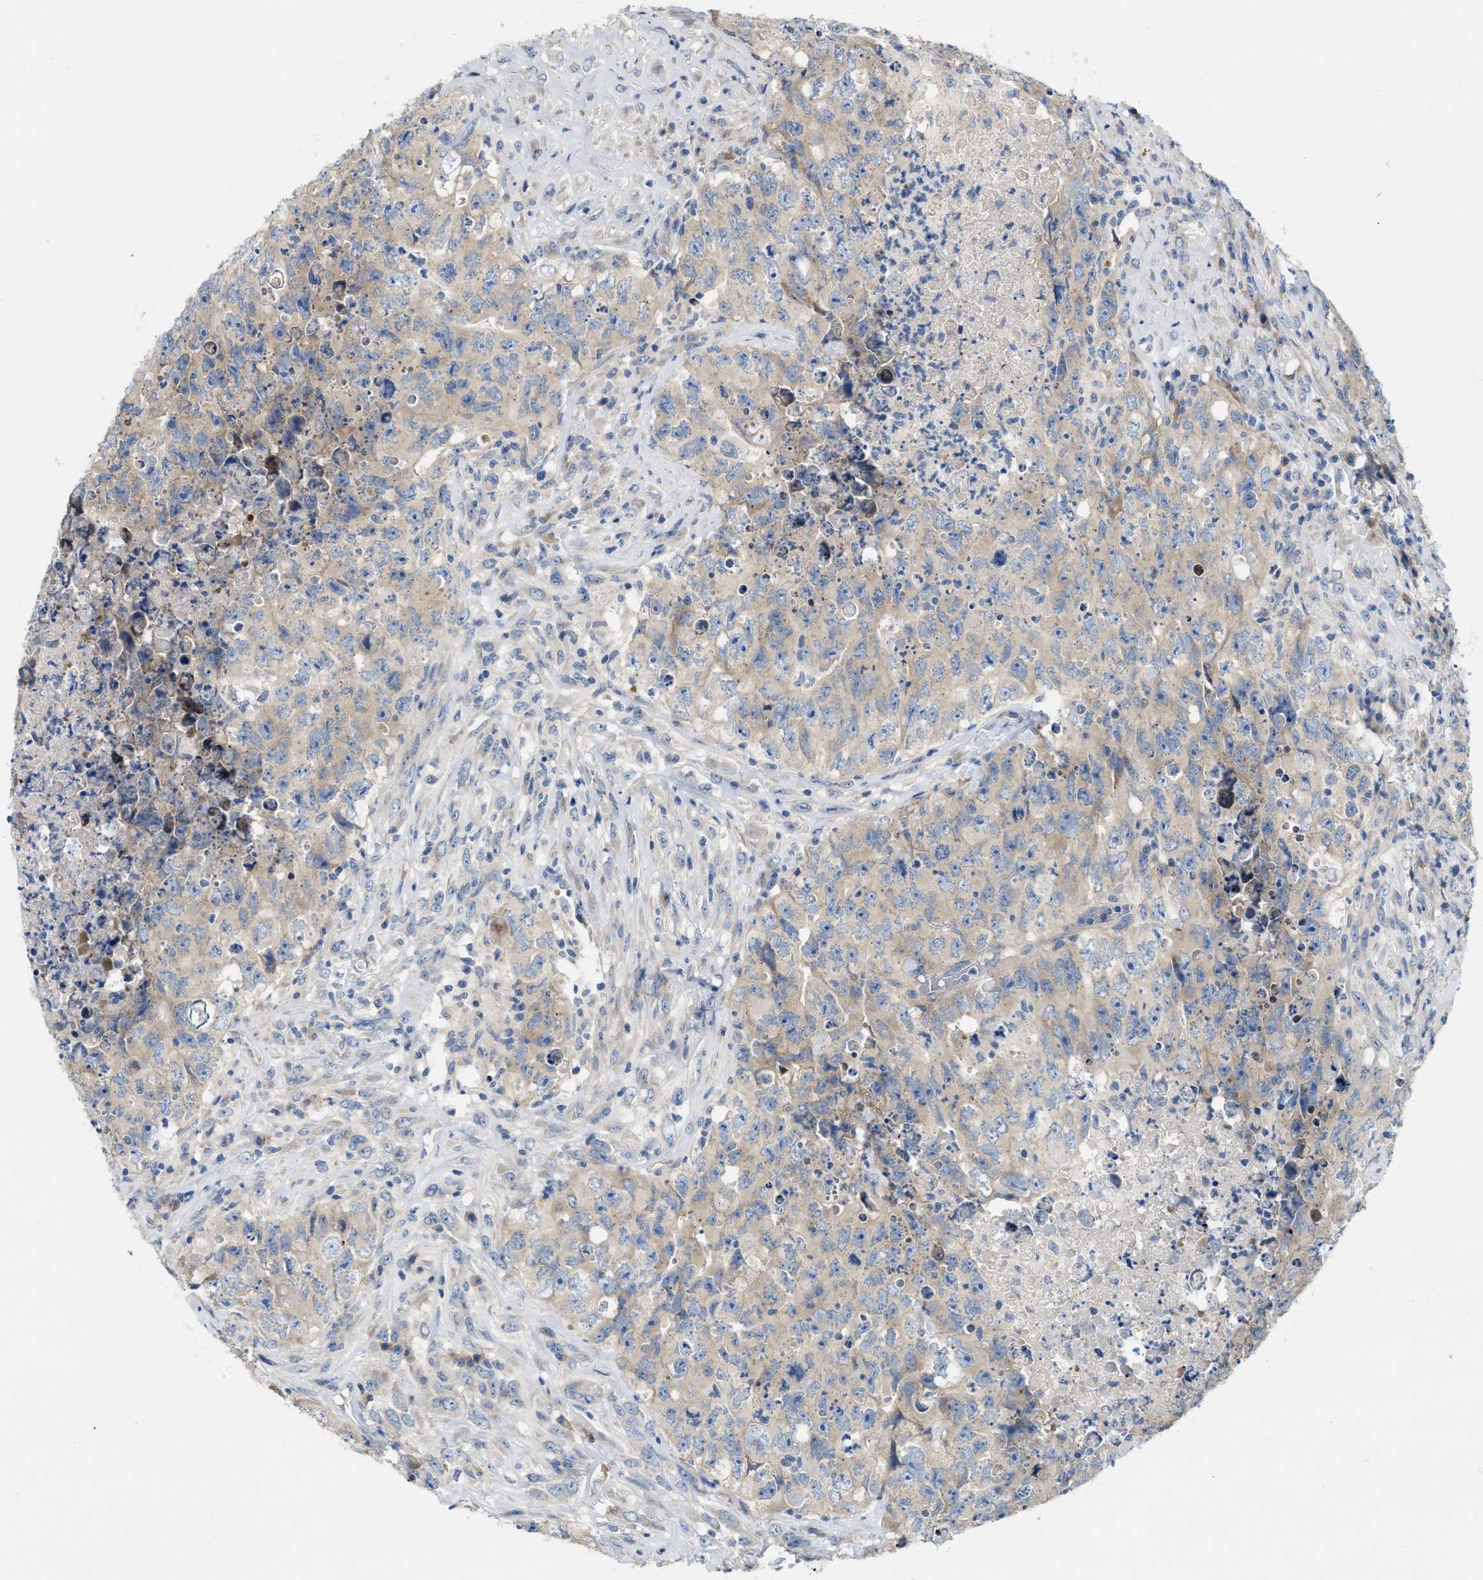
{"staining": {"intensity": "weak", "quantity": ">75%", "location": "cytoplasmic/membranous"}, "tissue": "testis cancer", "cell_type": "Tumor cells", "image_type": "cancer", "snomed": [{"axis": "morphology", "description": "Carcinoma, Embryonal, NOS"}, {"axis": "topography", "description": "Testis"}], "caption": "Human testis embryonal carcinoma stained with a protein marker demonstrates weak staining in tumor cells.", "gene": "DHX58", "patient": {"sex": "male", "age": 32}}